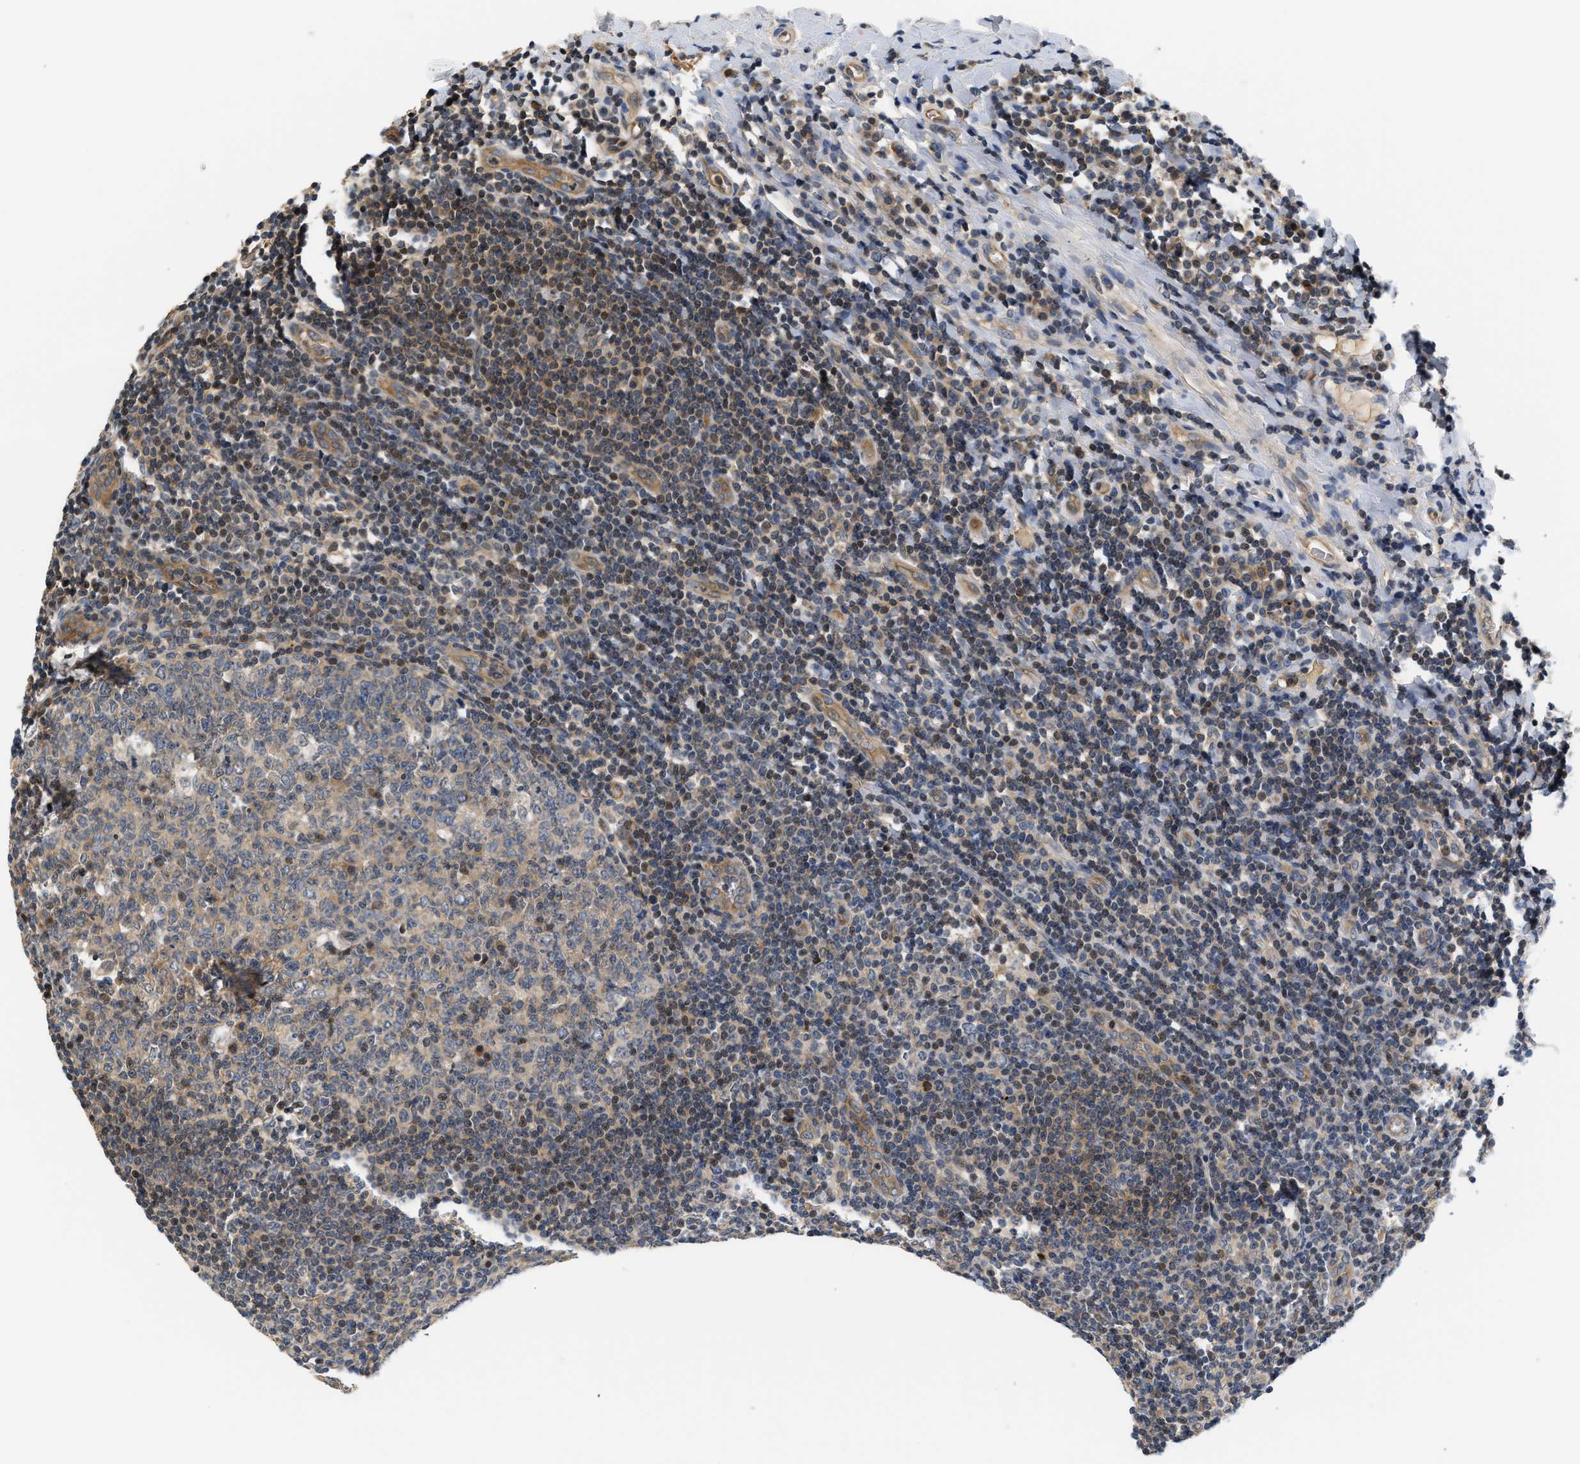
{"staining": {"intensity": "weak", "quantity": "25%-75%", "location": "cytoplasmic/membranous"}, "tissue": "tonsil", "cell_type": "Germinal center cells", "image_type": "normal", "snomed": [{"axis": "morphology", "description": "Normal tissue, NOS"}, {"axis": "topography", "description": "Tonsil"}], "caption": "Tonsil stained with DAB (3,3'-diaminobenzidine) immunohistochemistry demonstrates low levels of weak cytoplasmic/membranous positivity in about 25%-75% of germinal center cells.", "gene": "TNIP2", "patient": {"sex": "male", "age": 31}}